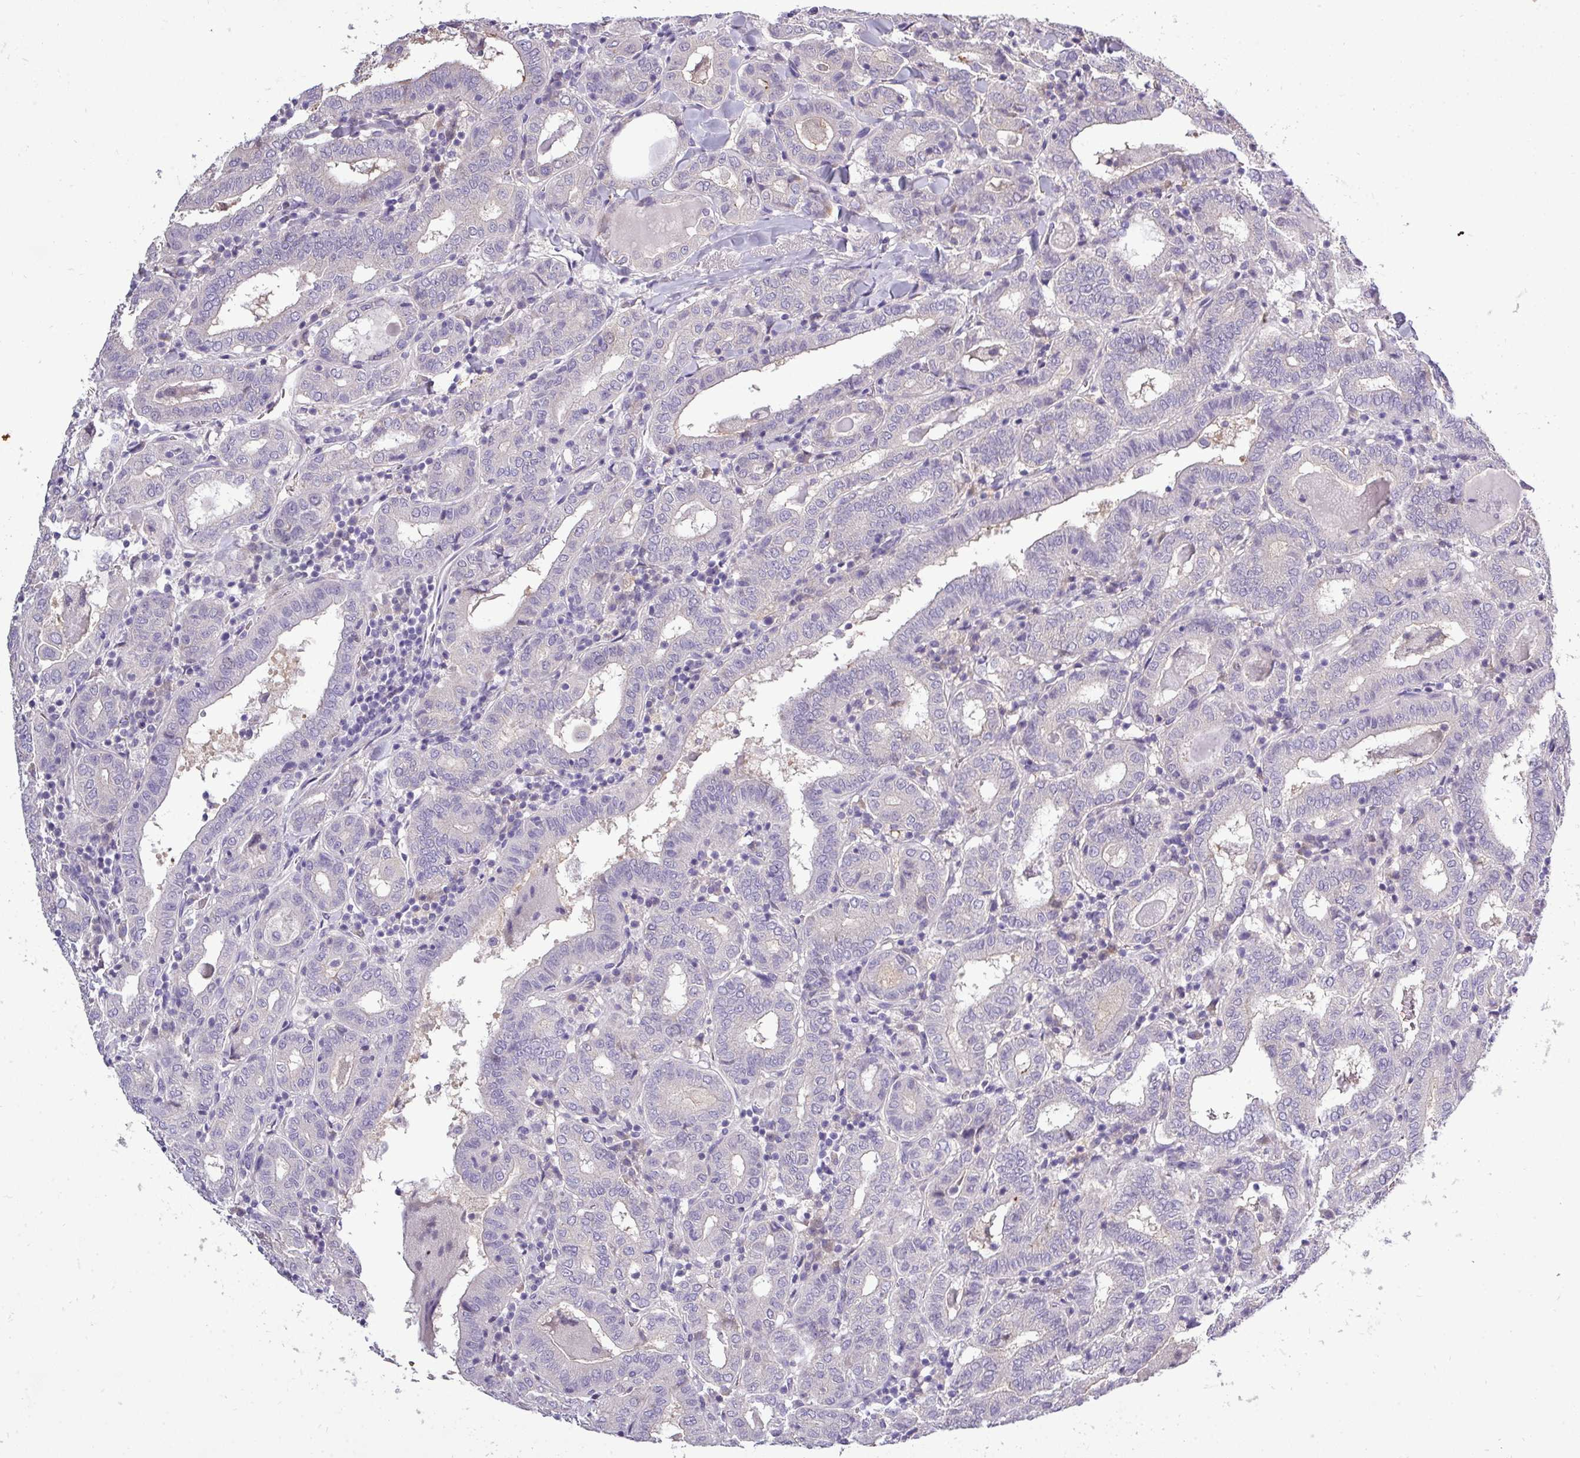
{"staining": {"intensity": "negative", "quantity": "none", "location": "none"}, "tissue": "thyroid cancer", "cell_type": "Tumor cells", "image_type": "cancer", "snomed": [{"axis": "morphology", "description": "Papillary adenocarcinoma, NOS"}, {"axis": "topography", "description": "Thyroid gland"}], "caption": "Immunohistochemistry (IHC) histopathology image of thyroid cancer (papillary adenocarcinoma) stained for a protein (brown), which reveals no expression in tumor cells.", "gene": "DNAAF9", "patient": {"sex": "female", "age": 72}}